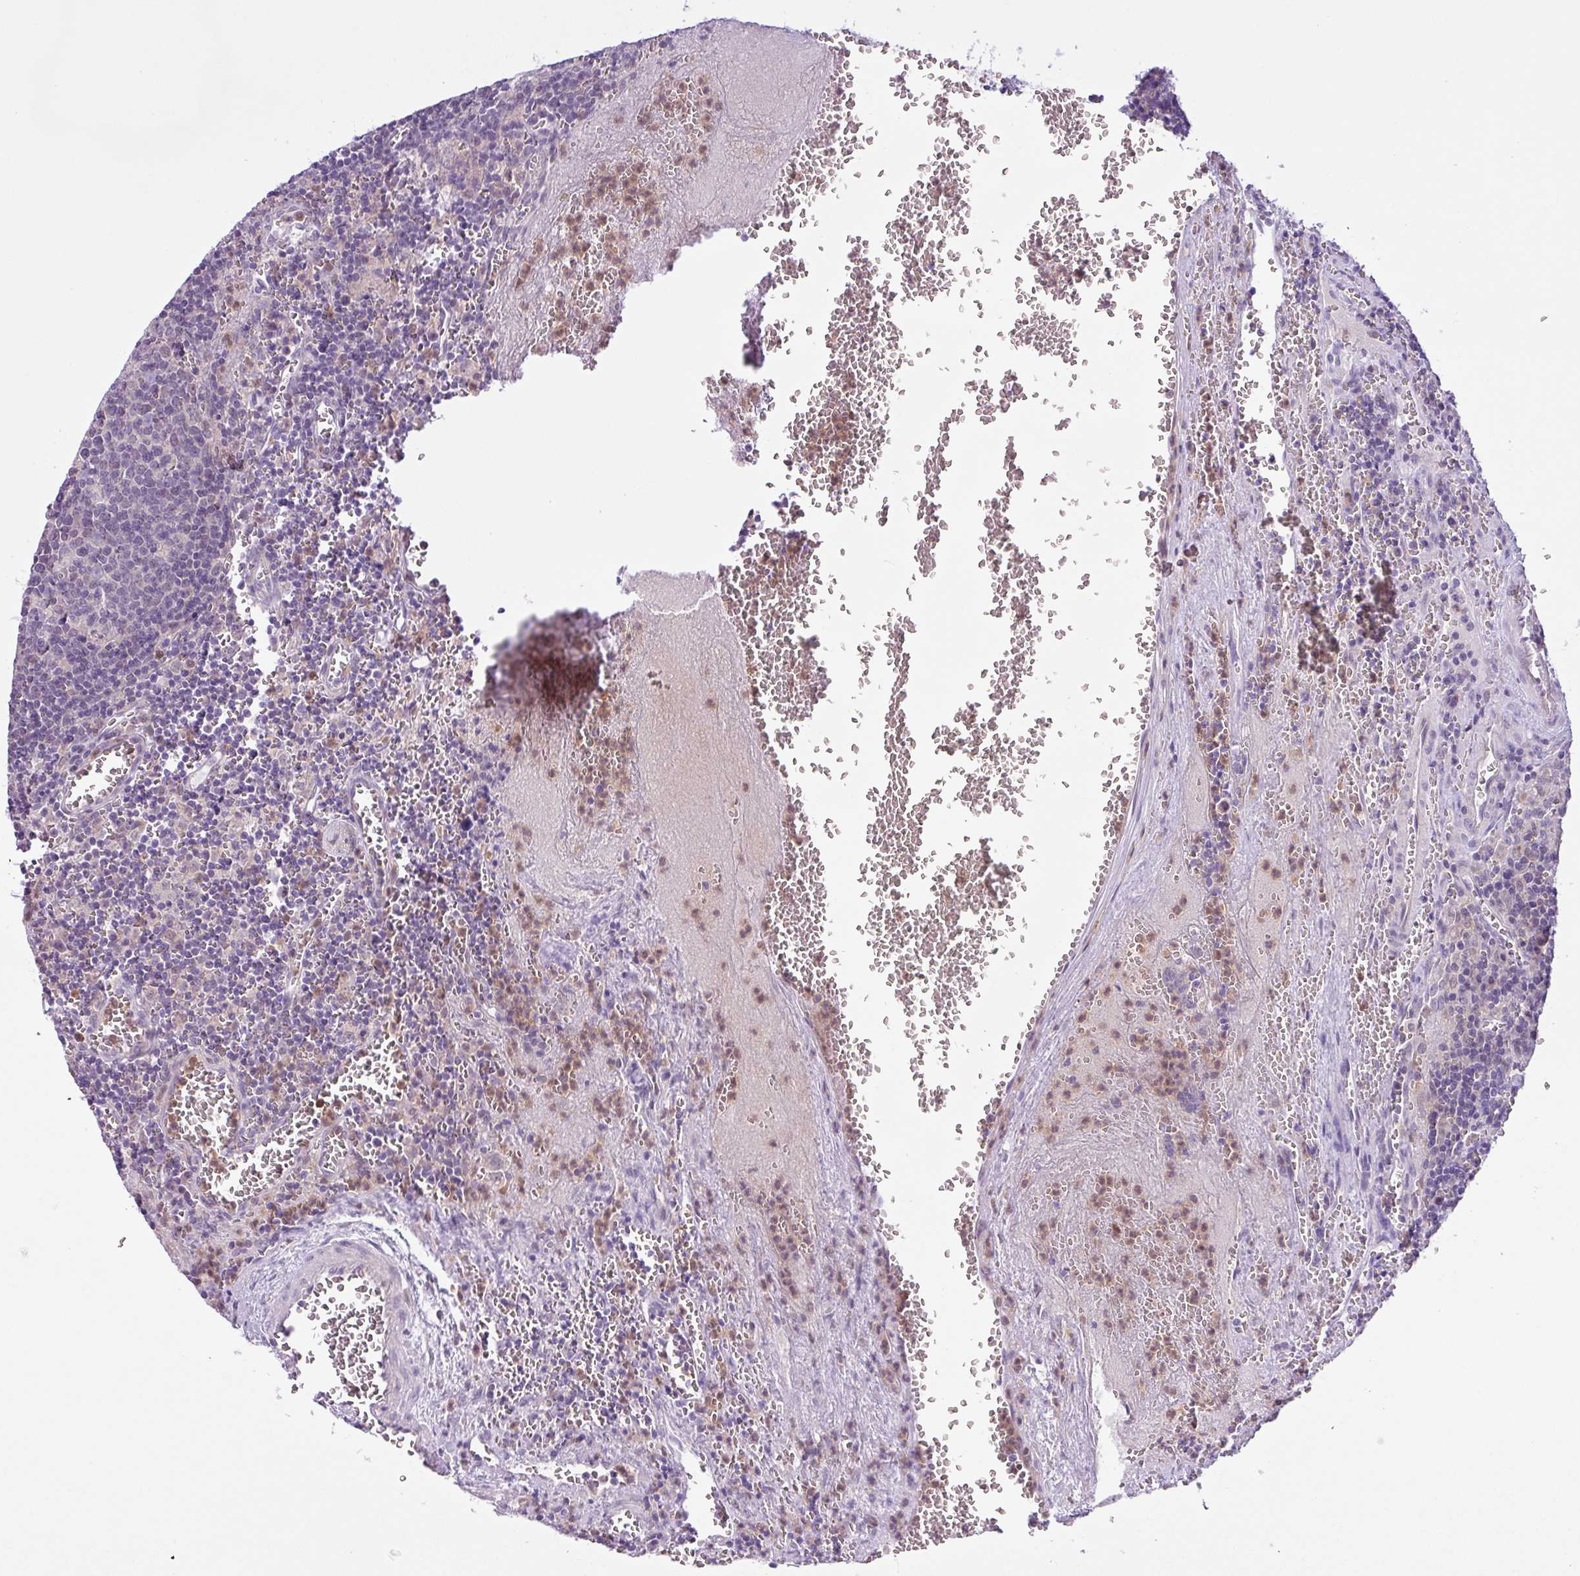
{"staining": {"intensity": "weak", "quantity": "<25%", "location": "nuclear"}, "tissue": "lymph node", "cell_type": "Germinal center cells", "image_type": "normal", "snomed": [{"axis": "morphology", "description": "Normal tissue, NOS"}, {"axis": "topography", "description": "Lymph node"}], "caption": "Immunohistochemistry (IHC) histopathology image of normal lymph node: human lymph node stained with DAB shows no significant protein positivity in germinal center cells.", "gene": "TONSL", "patient": {"sex": "male", "age": 50}}